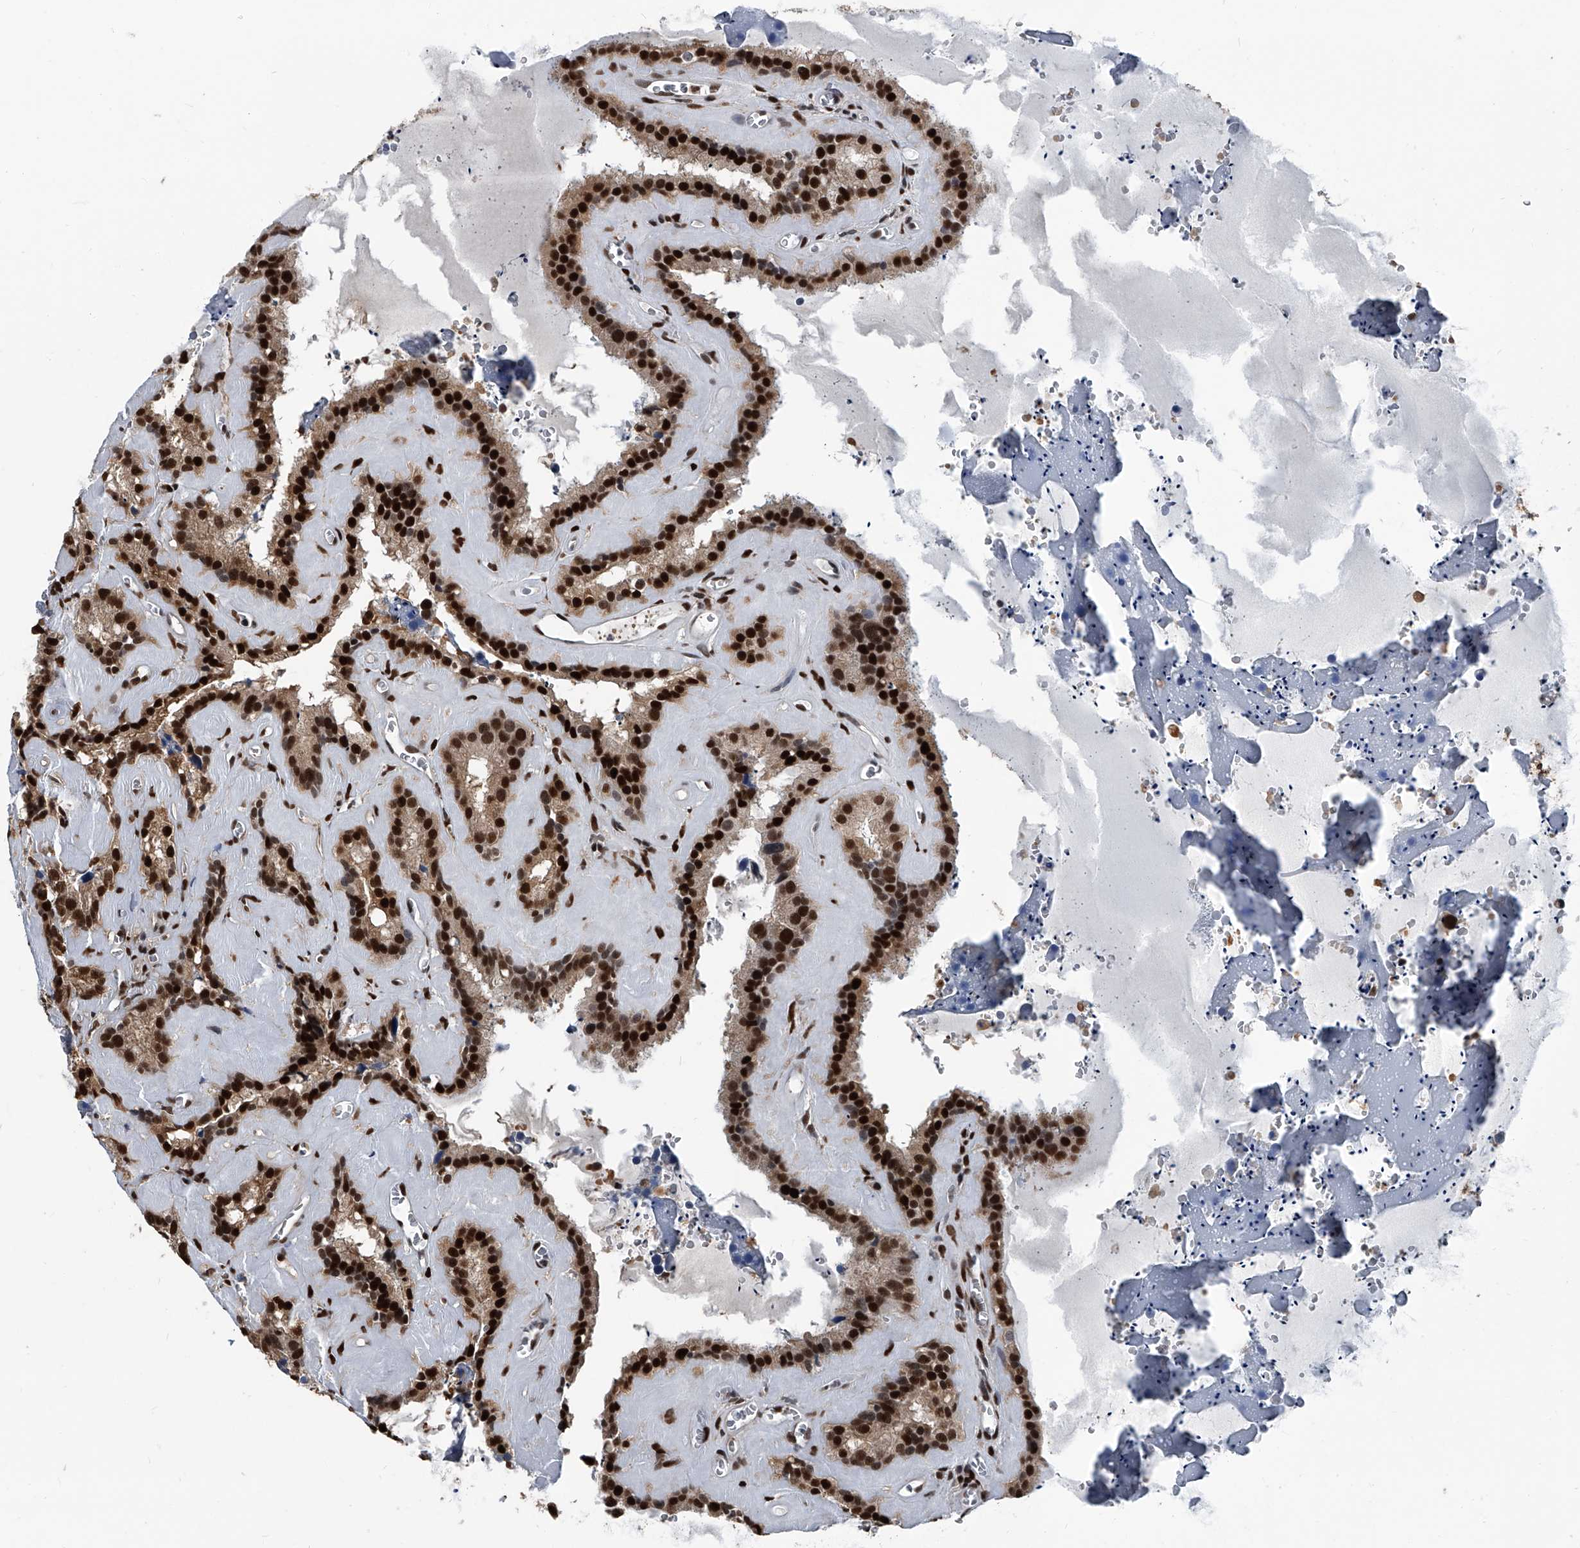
{"staining": {"intensity": "strong", "quantity": ">75%", "location": "cytoplasmic/membranous,nuclear"}, "tissue": "seminal vesicle", "cell_type": "Glandular cells", "image_type": "normal", "snomed": [{"axis": "morphology", "description": "Normal tissue, NOS"}, {"axis": "topography", "description": "Prostate"}, {"axis": "topography", "description": "Seminal veicle"}], "caption": "Strong cytoplasmic/membranous,nuclear expression for a protein is present in about >75% of glandular cells of unremarkable seminal vesicle using IHC.", "gene": "FKBP5", "patient": {"sex": "male", "age": 59}}